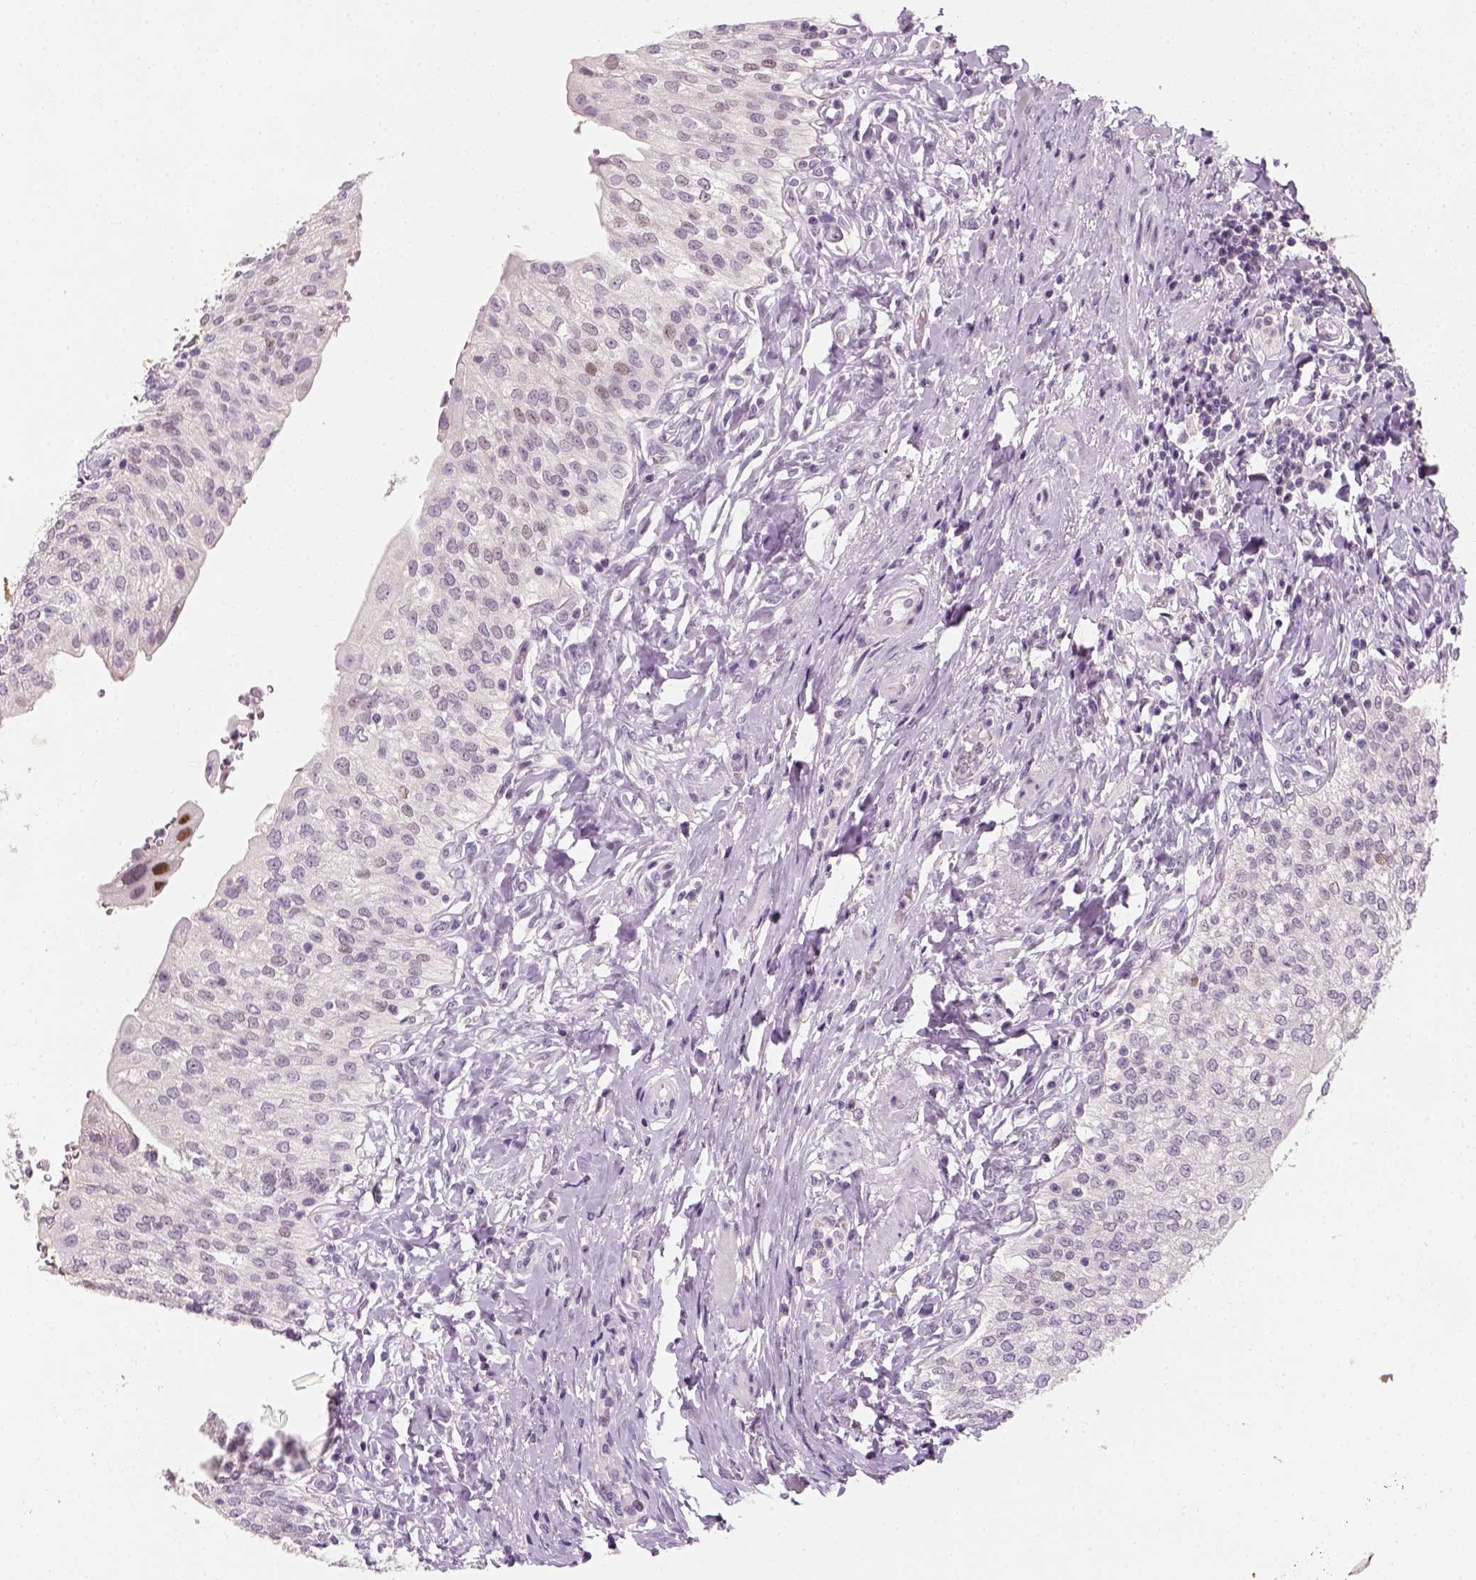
{"staining": {"intensity": "moderate", "quantity": "<25%", "location": "nuclear"}, "tissue": "urinary bladder", "cell_type": "Urothelial cells", "image_type": "normal", "snomed": [{"axis": "morphology", "description": "Normal tissue, NOS"}, {"axis": "morphology", "description": "Inflammation, NOS"}, {"axis": "topography", "description": "Urinary bladder"}], "caption": "A brown stain shows moderate nuclear staining of a protein in urothelial cells of benign urinary bladder. The staining was performed using DAB (3,3'-diaminobenzidine) to visualize the protein expression in brown, while the nuclei were stained in blue with hematoxylin (Magnification: 20x).", "gene": "TP53", "patient": {"sex": "male", "age": 64}}